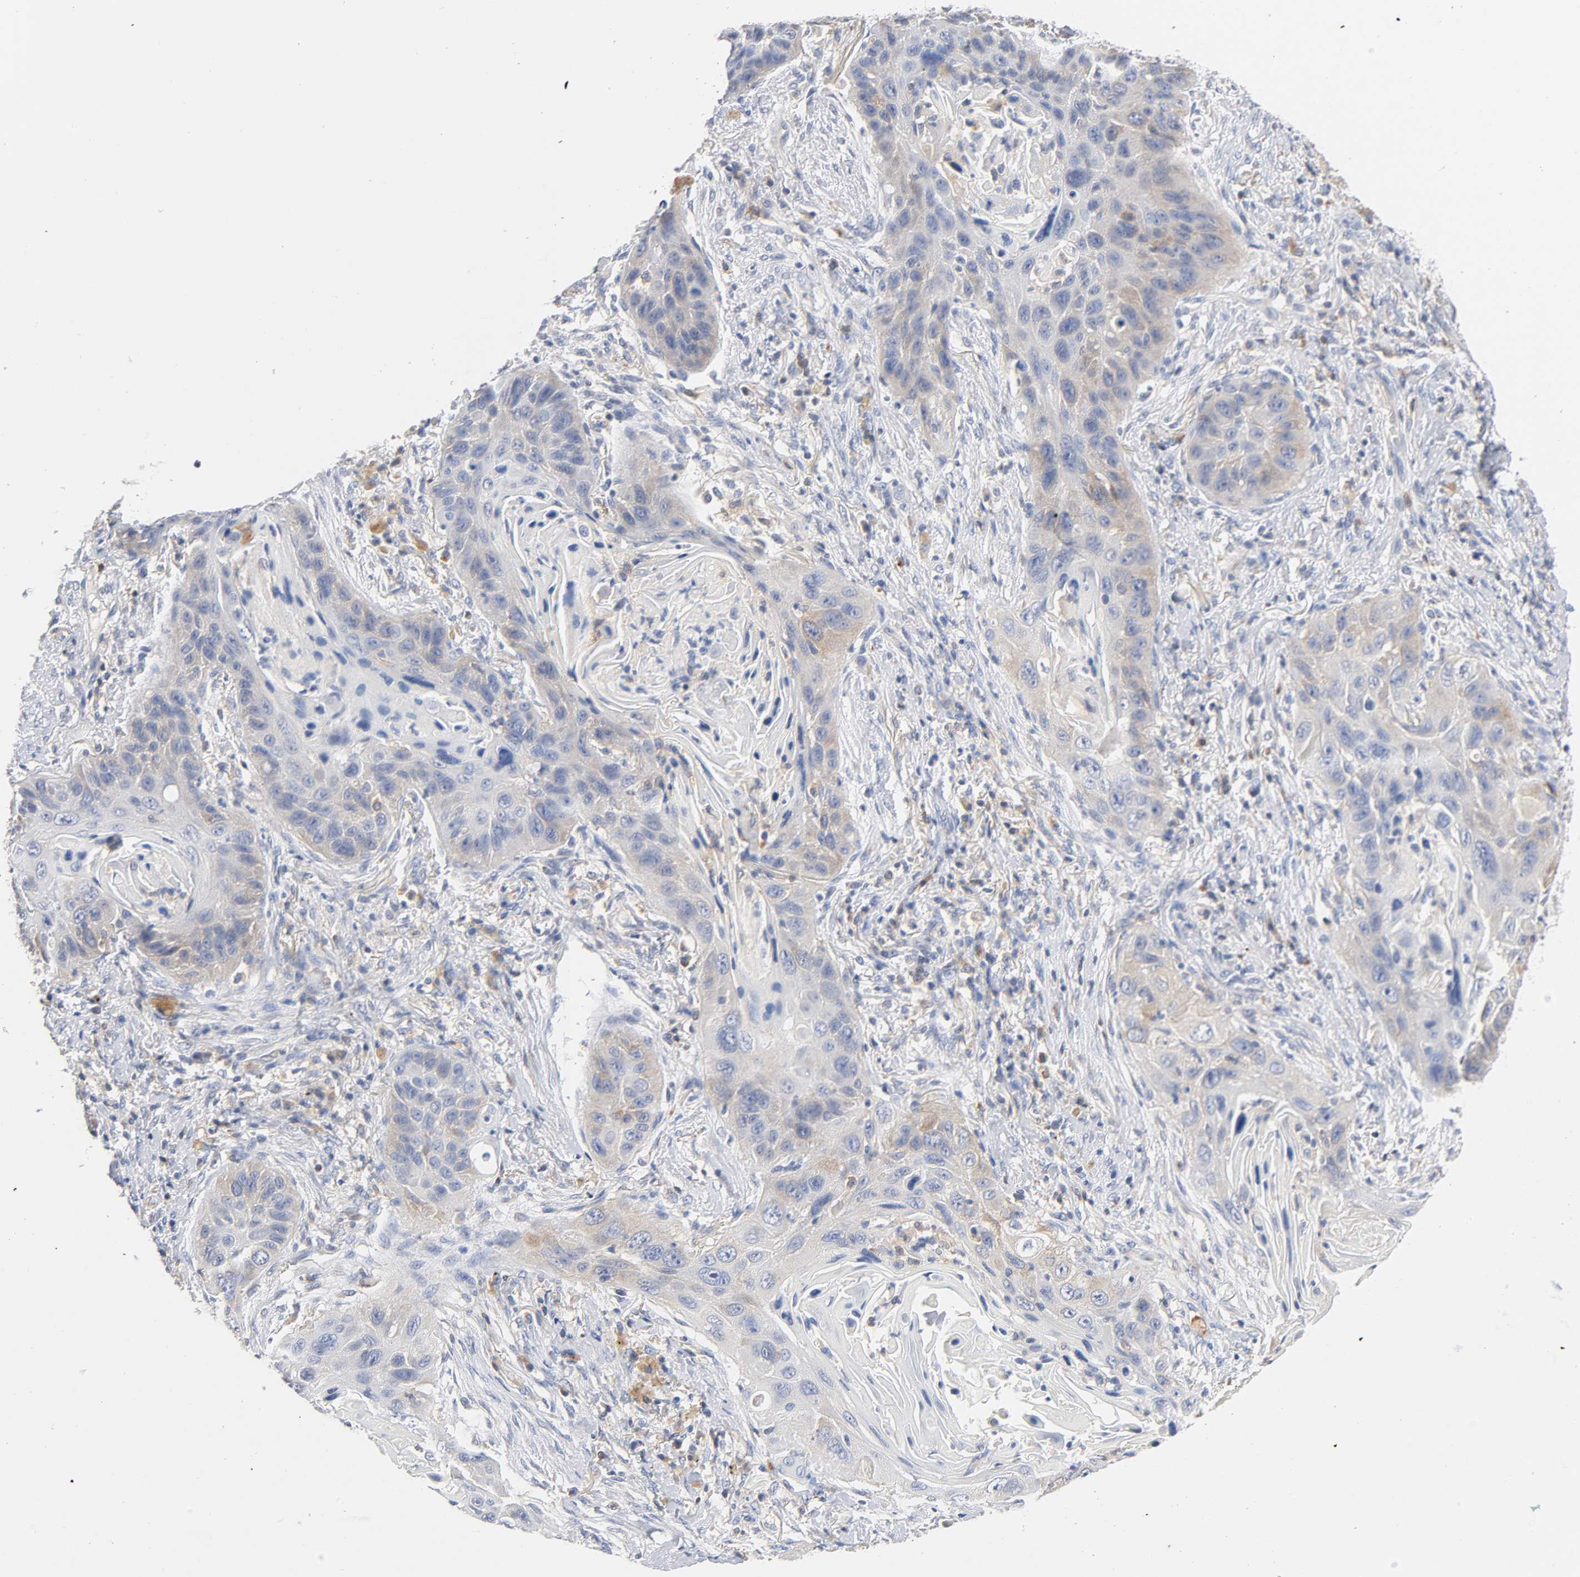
{"staining": {"intensity": "weak", "quantity": "25%-75%", "location": "cytoplasmic/membranous"}, "tissue": "lung cancer", "cell_type": "Tumor cells", "image_type": "cancer", "snomed": [{"axis": "morphology", "description": "Squamous cell carcinoma, NOS"}, {"axis": "topography", "description": "Lung"}], "caption": "There is low levels of weak cytoplasmic/membranous expression in tumor cells of lung cancer, as demonstrated by immunohistochemical staining (brown color).", "gene": "MALT1", "patient": {"sex": "female", "age": 67}}